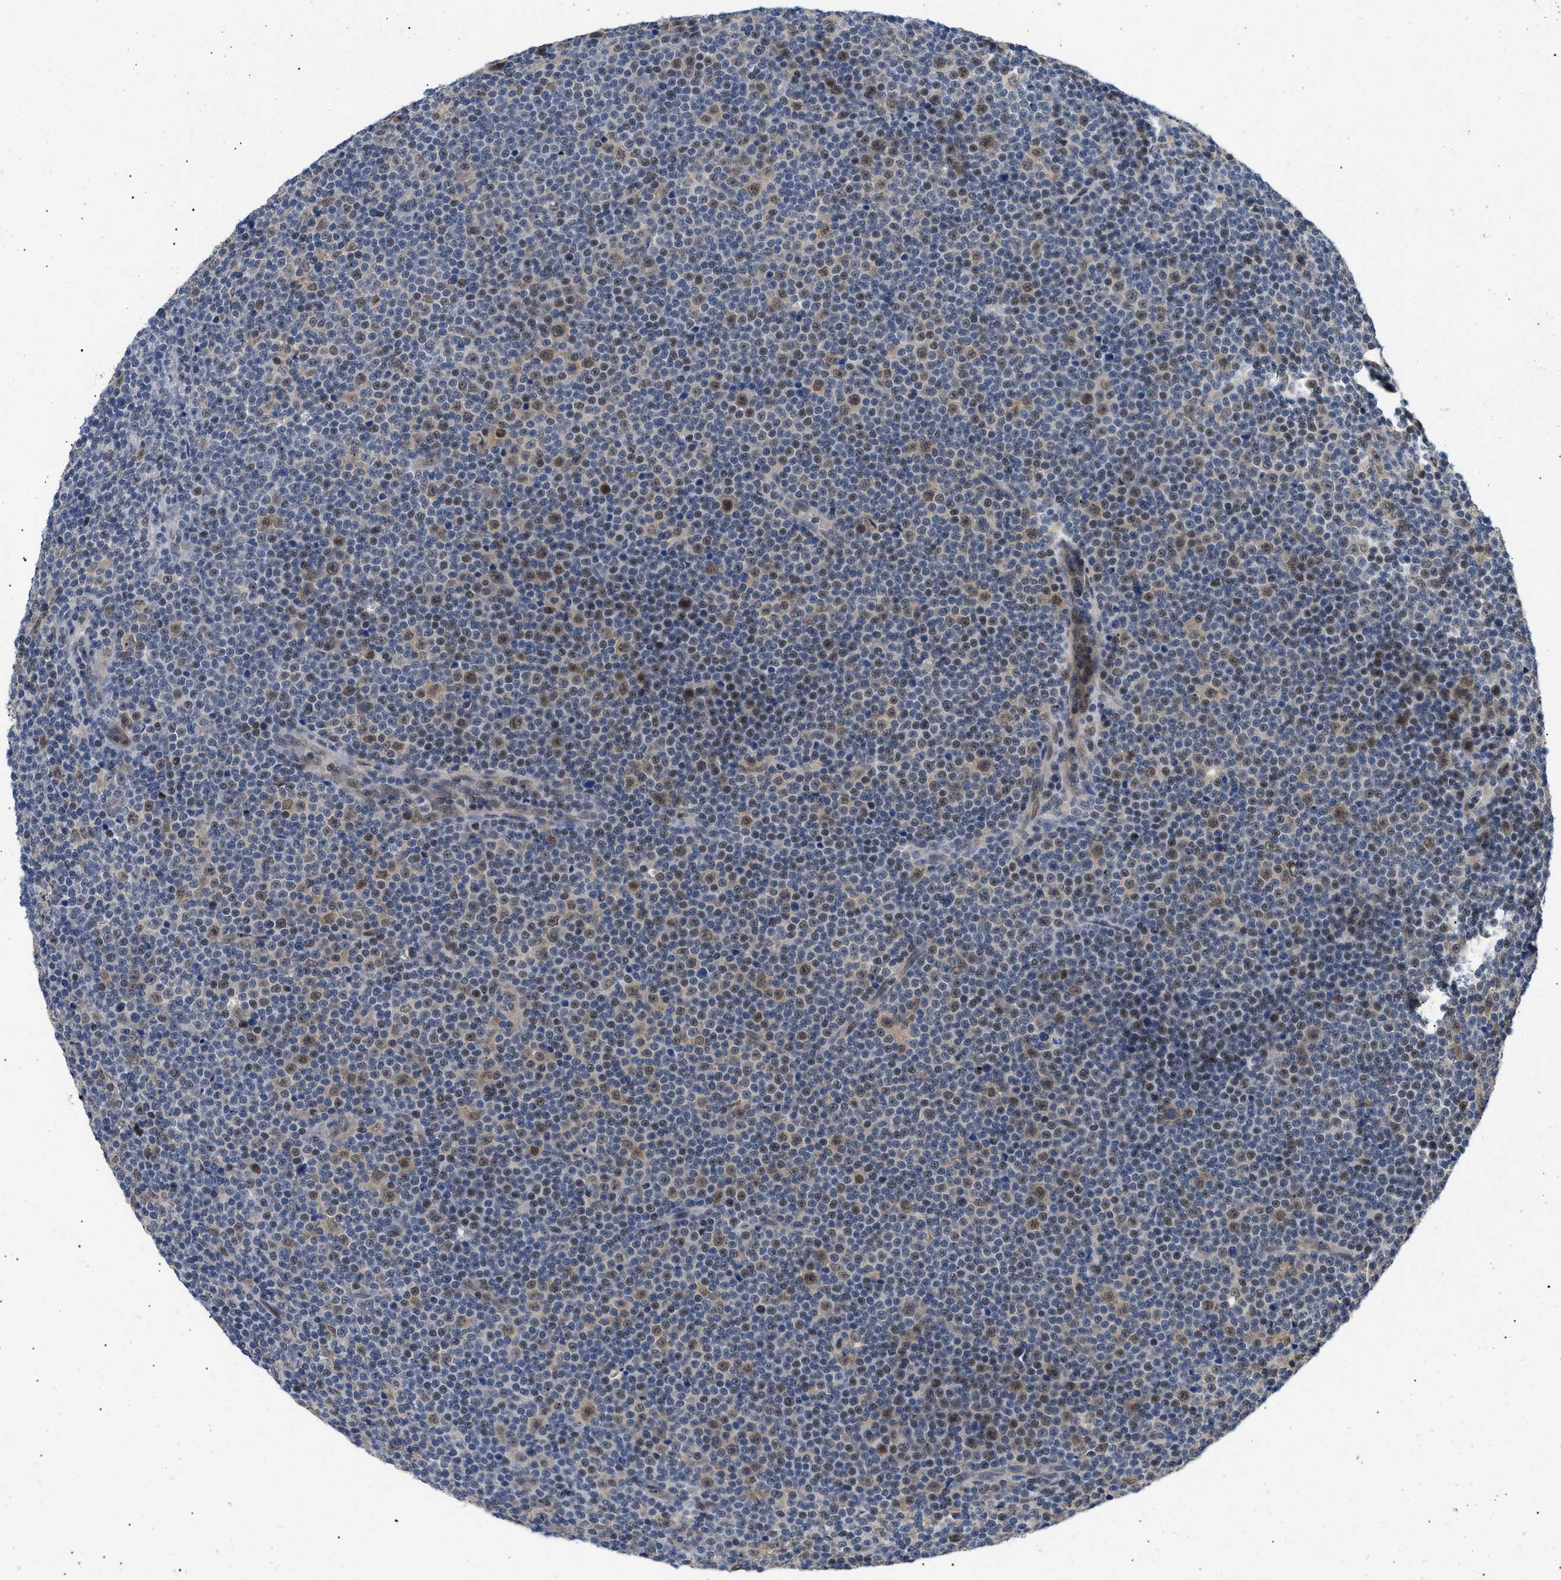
{"staining": {"intensity": "moderate", "quantity": ">75%", "location": "cytoplasmic/membranous,nuclear"}, "tissue": "lymphoma", "cell_type": "Tumor cells", "image_type": "cancer", "snomed": [{"axis": "morphology", "description": "Malignant lymphoma, non-Hodgkin's type, Low grade"}, {"axis": "topography", "description": "Lymph node"}], "caption": "Moderate cytoplasmic/membranous and nuclear protein staining is seen in about >75% of tumor cells in lymphoma. The staining was performed using DAB, with brown indicating positive protein expression. Nuclei are stained blue with hematoxylin.", "gene": "GARRE1", "patient": {"sex": "female", "age": 67}}